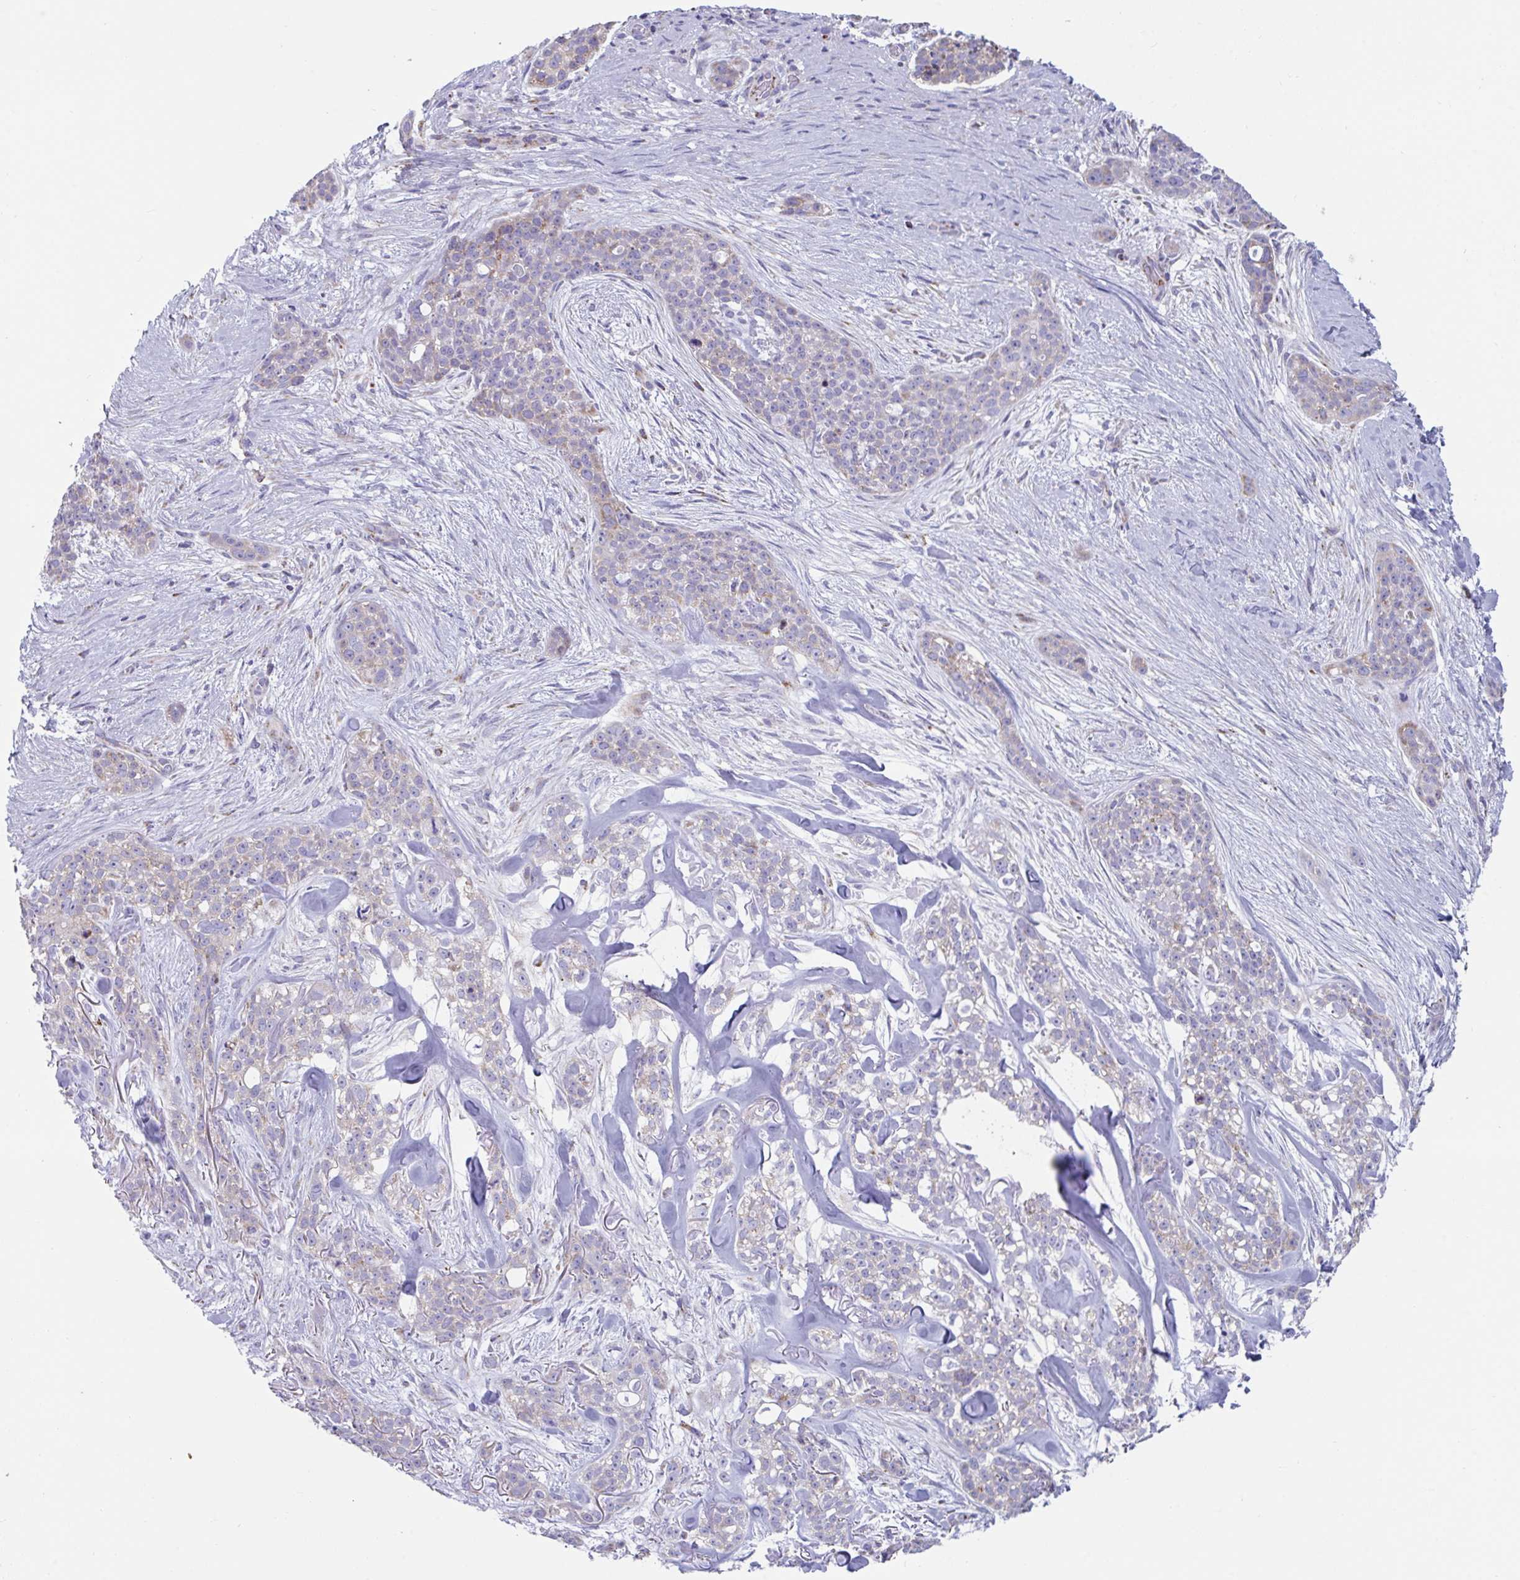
{"staining": {"intensity": "moderate", "quantity": "<25%", "location": "cytoplasmic/membranous"}, "tissue": "skin cancer", "cell_type": "Tumor cells", "image_type": "cancer", "snomed": [{"axis": "morphology", "description": "Basal cell carcinoma"}, {"axis": "topography", "description": "Skin"}], "caption": "Immunohistochemical staining of human basal cell carcinoma (skin) displays moderate cytoplasmic/membranous protein expression in approximately <25% of tumor cells. (Stains: DAB (3,3'-diaminobenzidine) in brown, nuclei in blue, Microscopy: brightfield microscopy at high magnification).", "gene": "BCAT2", "patient": {"sex": "female", "age": 79}}